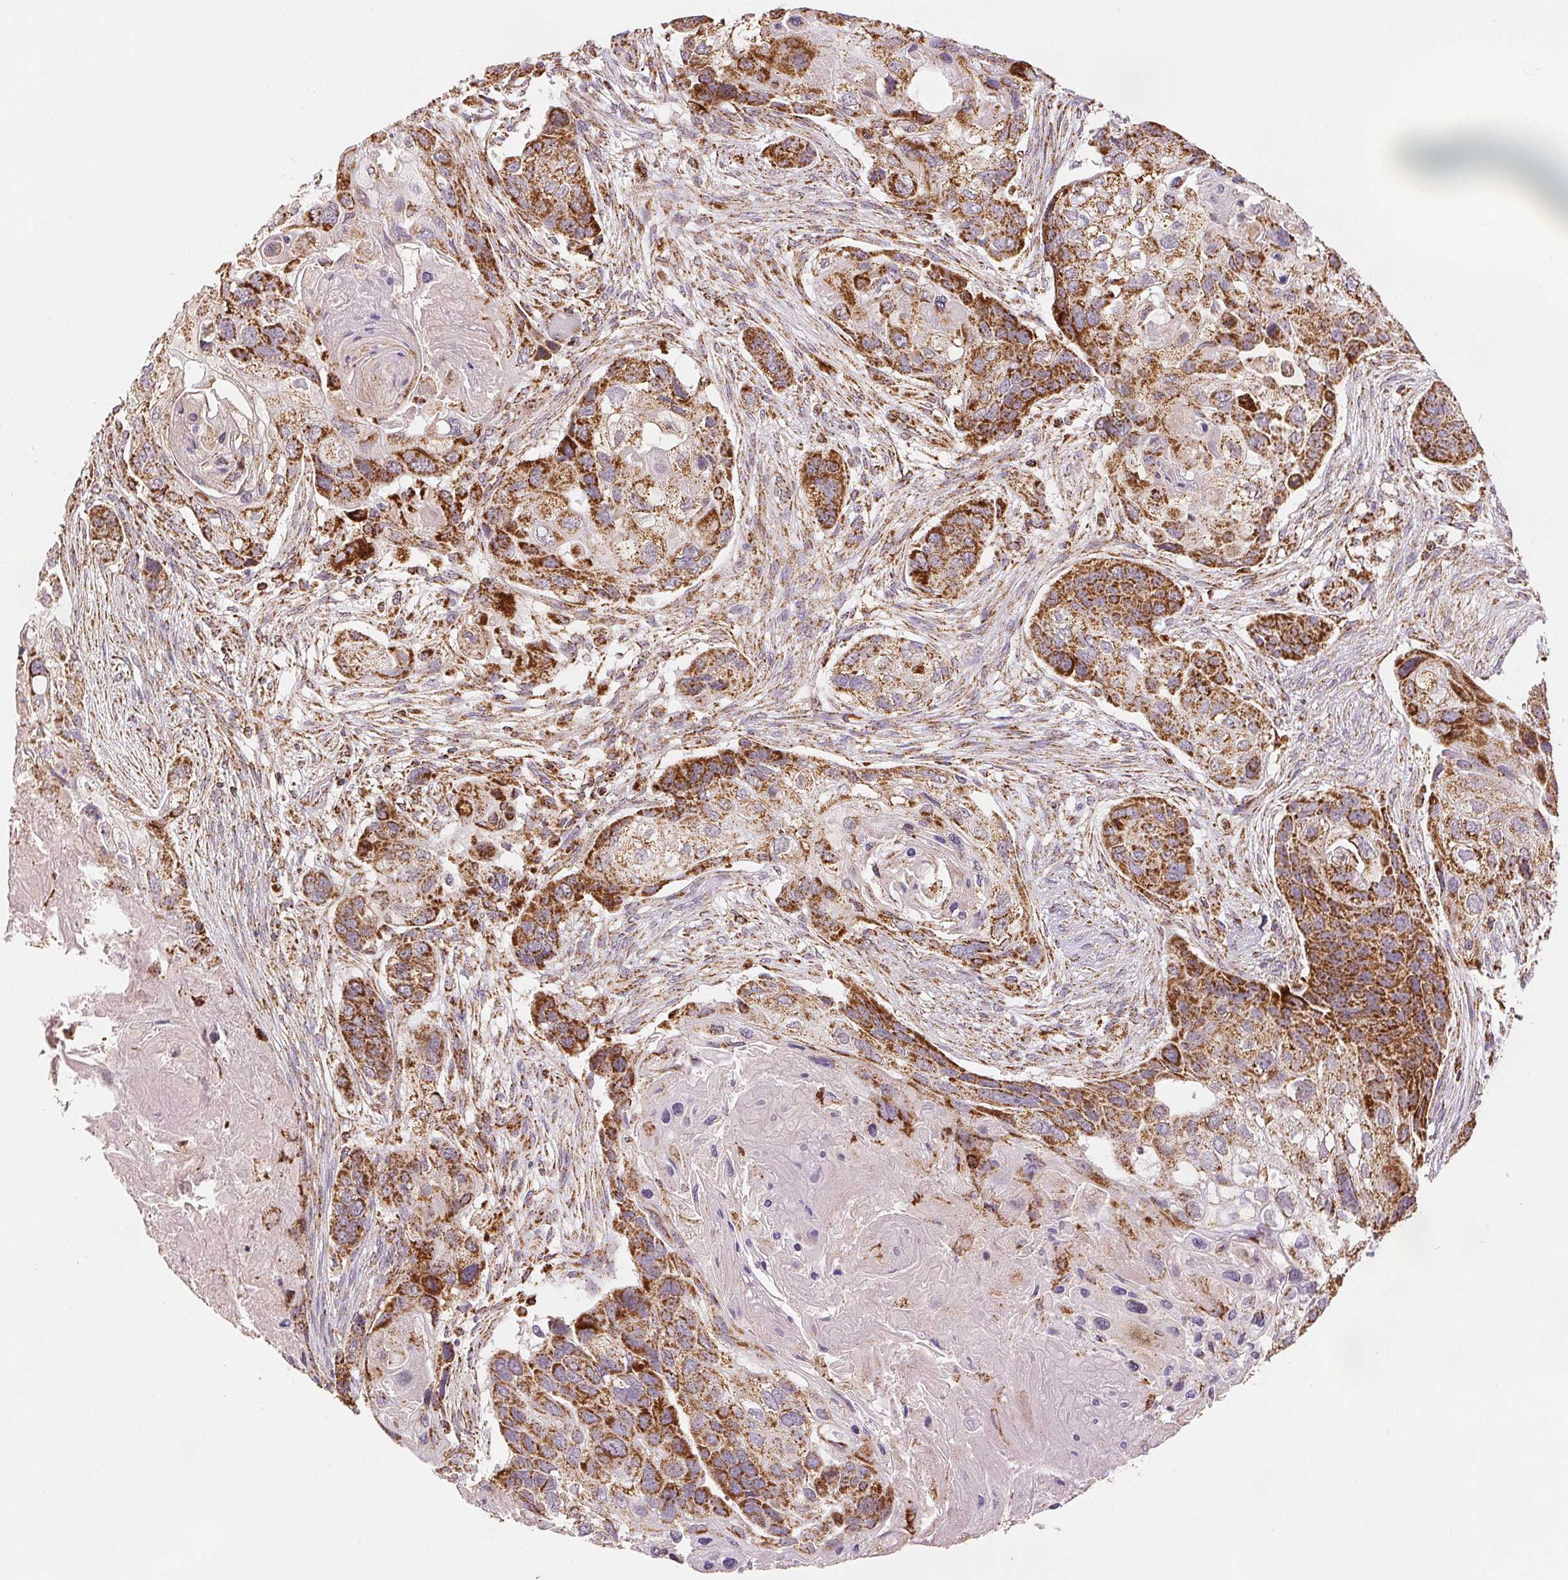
{"staining": {"intensity": "strong", "quantity": ">75%", "location": "cytoplasmic/membranous"}, "tissue": "lung cancer", "cell_type": "Tumor cells", "image_type": "cancer", "snomed": [{"axis": "morphology", "description": "Squamous cell carcinoma, NOS"}, {"axis": "topography", "description": "Lung"}], "caption": "A brown stain shows strong cytoplasmic/membranous positivity of a protein in squamous cell carcinoma (lung) tumor cells.", "gene": "SDHB", "patient": {"sex": "male", "age": 69}}